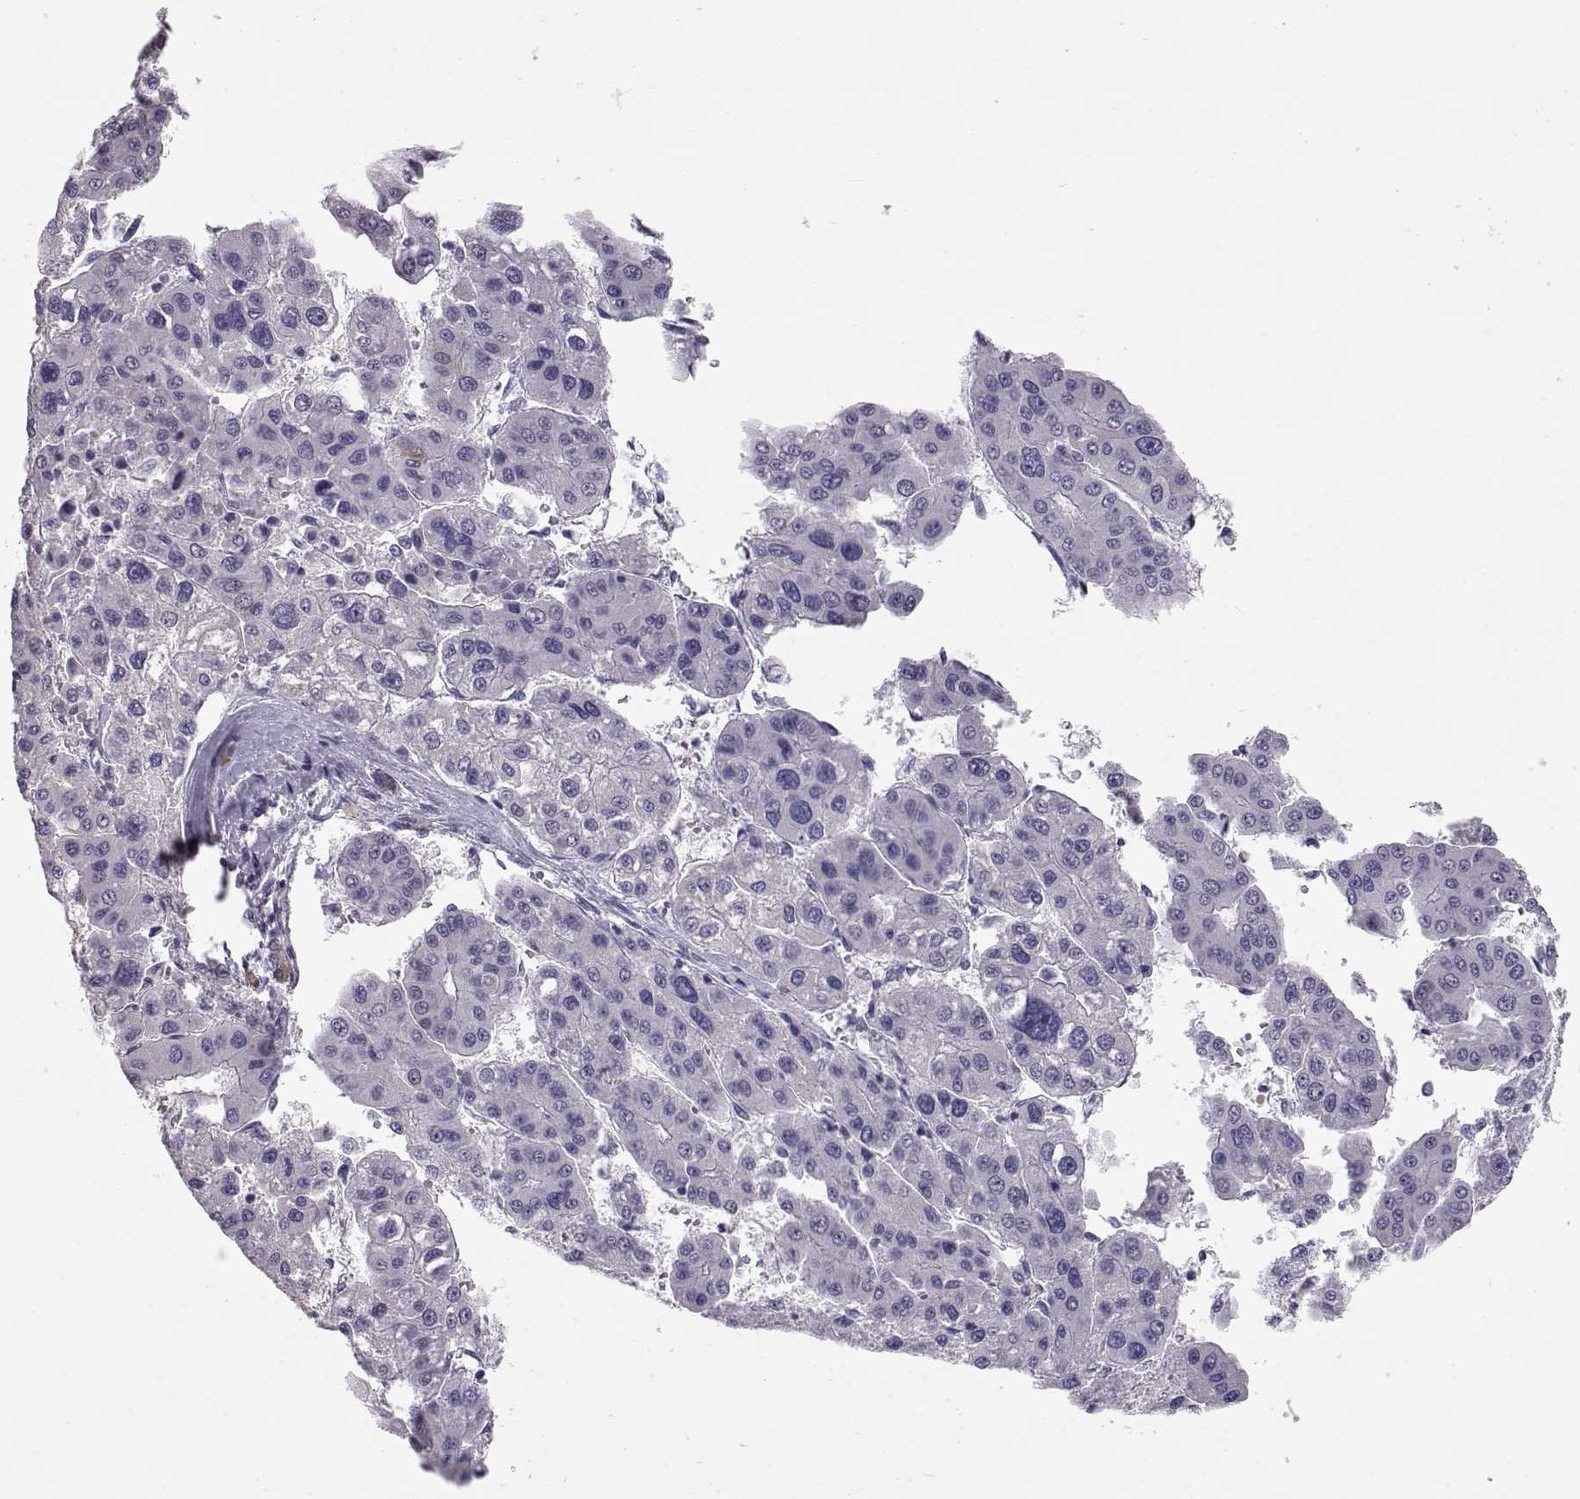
{"staining": {"intensity": "negative", "quantity": "none", "location": "none"}, "tissue": "liver cancer", "cell_type": "Tumor cells", "image_type": "cancer", "snomed": [{"axis": "morphology", "description": "Carcinoma, Hepatocellular, NOS"}, {"axis": "topography", "description": "Liver"}], "caption": "DAB immunohistochemical staining of liver cancer (hepatocellular carcinoma) reveals no significant staining in tumor cells. (DAB IHC visualized using brightfield microscopy, high magnification).", "gene": "LAMB3", "patient": {"sex": "male", "age": 73}}